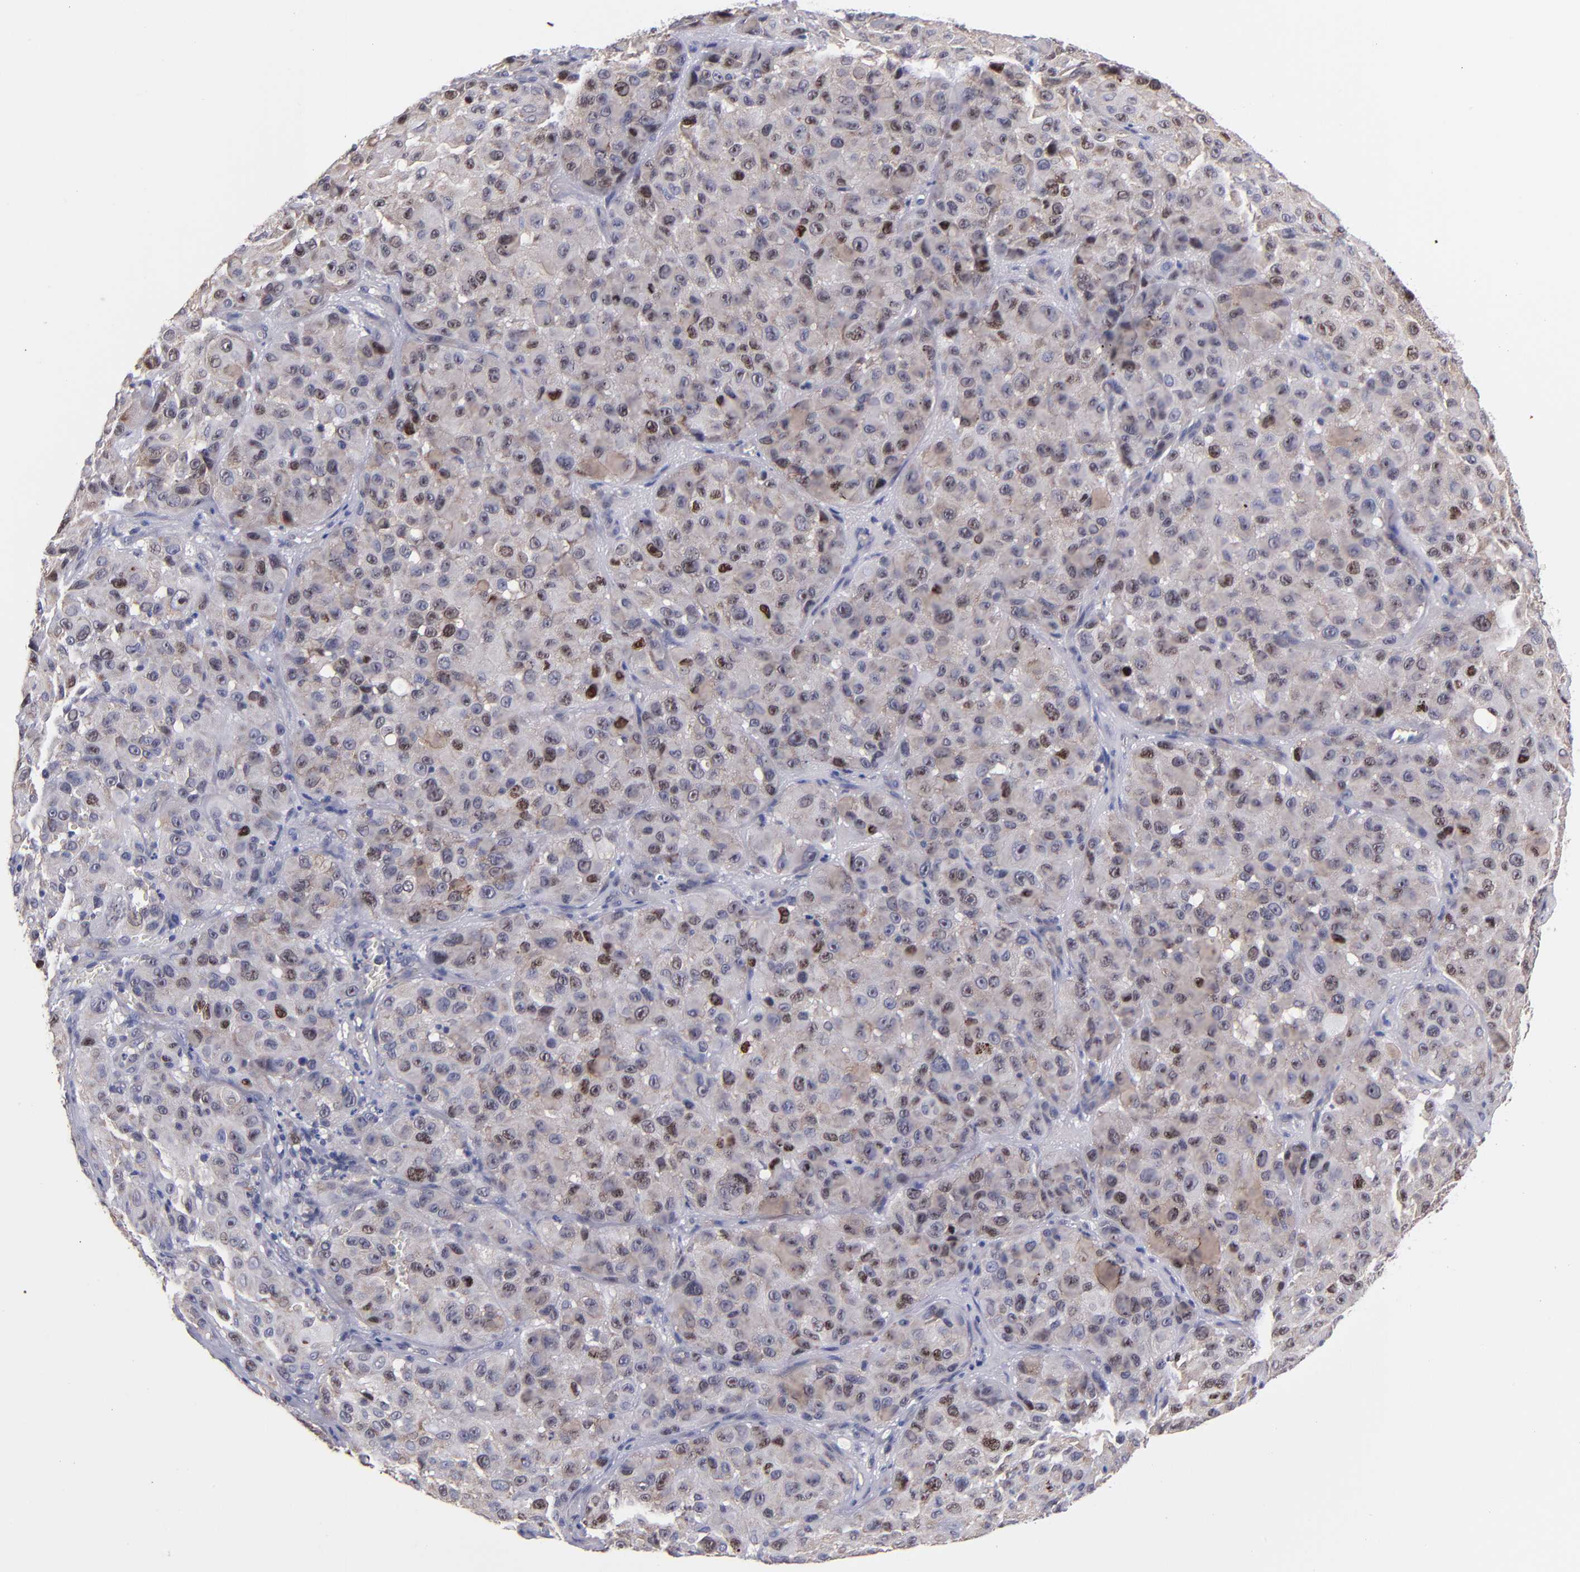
{"staining": {"intensity": "weak", "quantity": ">75%", "location": "cytoplasmic/membranous"}, "tissue": "melanoma", "cell_type": "Tumor cells", "image_type": "cancer", "snomed": [{"axis": "morphology", "description": "Malignant melanoma, NOS"}, {"axis": "topography", "description": "Skin"}], "caption": "A micrograph of human melanoma stained for a protein reveals weak cytoplasmic/membranous brown staining in tumor cells.", "gene": "EIF3L", "patient": {"sex": "female", "age": 21}}